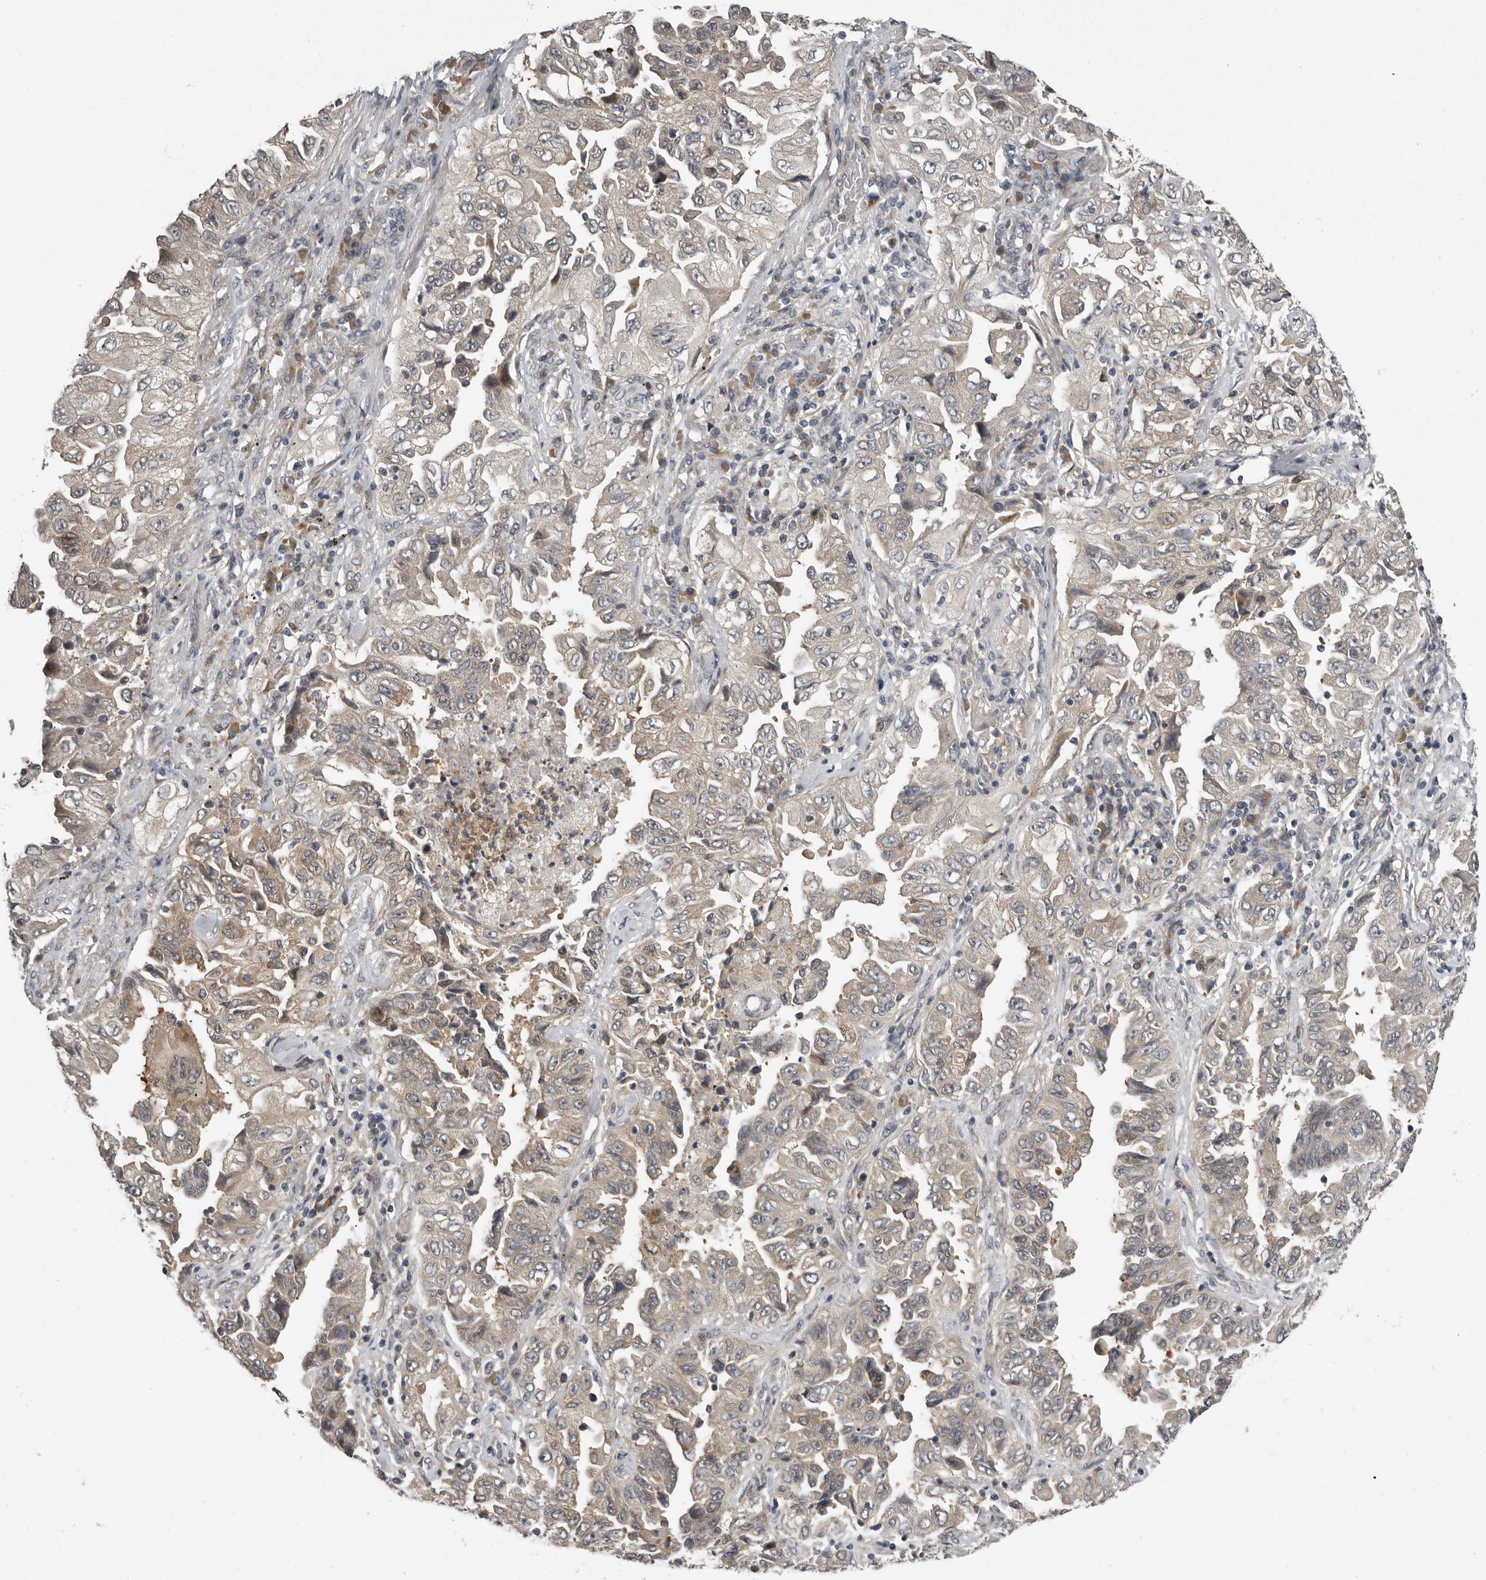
{"staining": {"intensity": "negative", "quantity": "none", "location": "none"}, "tissue": "lung cancer", "cell_type": "Tumor cells", "image_type": "cancer", "snomed": [{"axis": "morphology", "description": "Adenocarcinoma, NOS"}, {"axis": "topography", "description": "Lung"}], "caption": "IHC of human lung adenocarcinoma demonstrates no positivity in tumor cells.", "gene": "RALGPS2", "patient": {"sex": "female", "age": 51}}